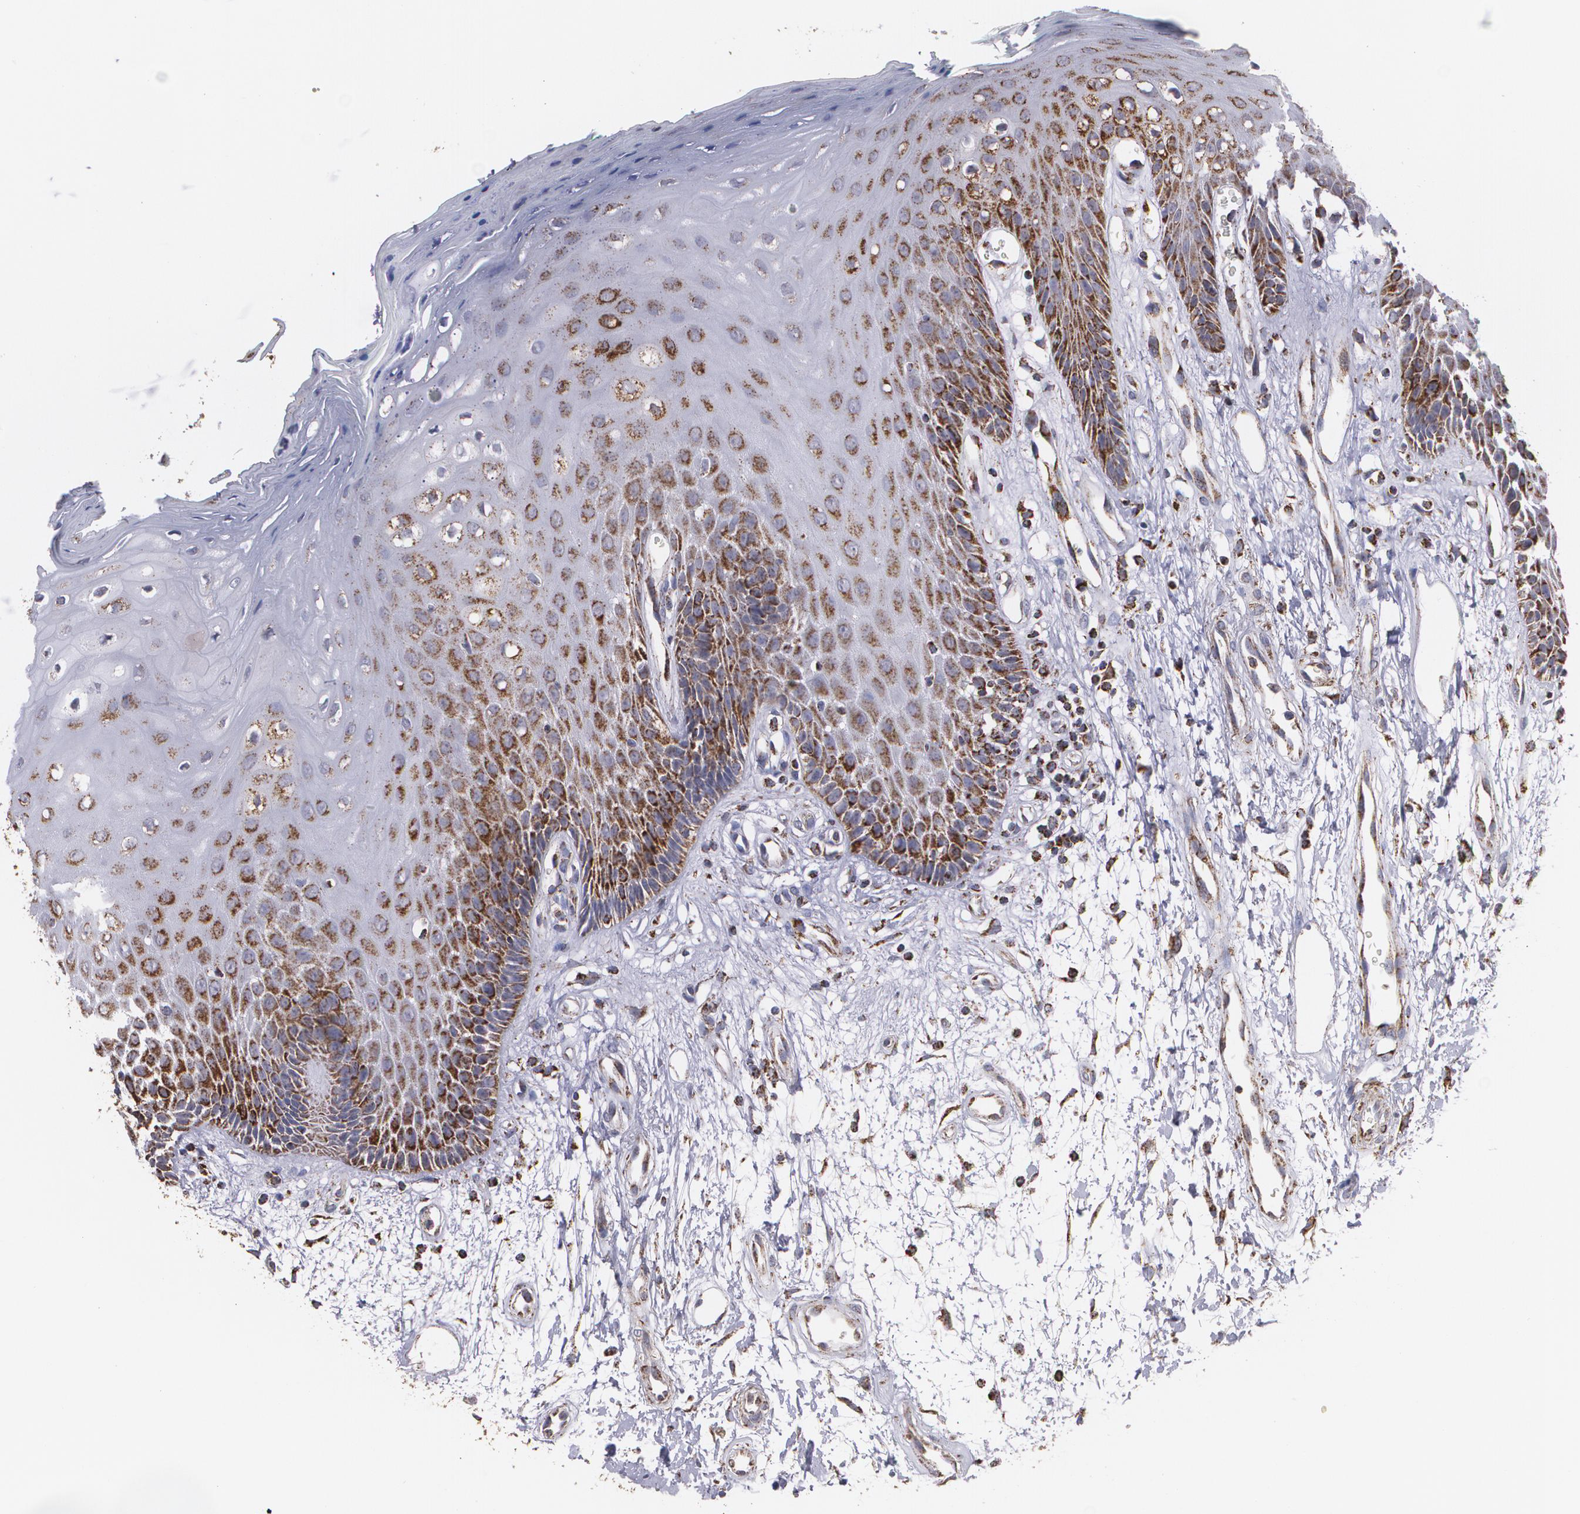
{"staining": {"intensity": "moderate", "quantity": "25%-75%", "location": "cytoplasmic/membranous"}, "tissue": "oral mucosa", "cell_type": "Squamous epithelial cells", "image_type": "normal", "snomed": [{"axis": "morphology", "description": "Normal tissue, NOS"}, {"axis": "morphology", "description": "Squamous cell carcinoma, NOS"}, {"axis": "topography", "description": "Skeletal muscle"}, {"axis": "topography", "description": "Oral tissue"}, {"axis": "topography", "description": "Head-Neck"}], "caption": "Squamous epithelial cells show medium levels of moderate cytoplasmic/membranous expression in about 25%-75% of cells in normal oral mucosa.", "gene": "HSPD1", "patient": {"sex": "female", "age": 84}}